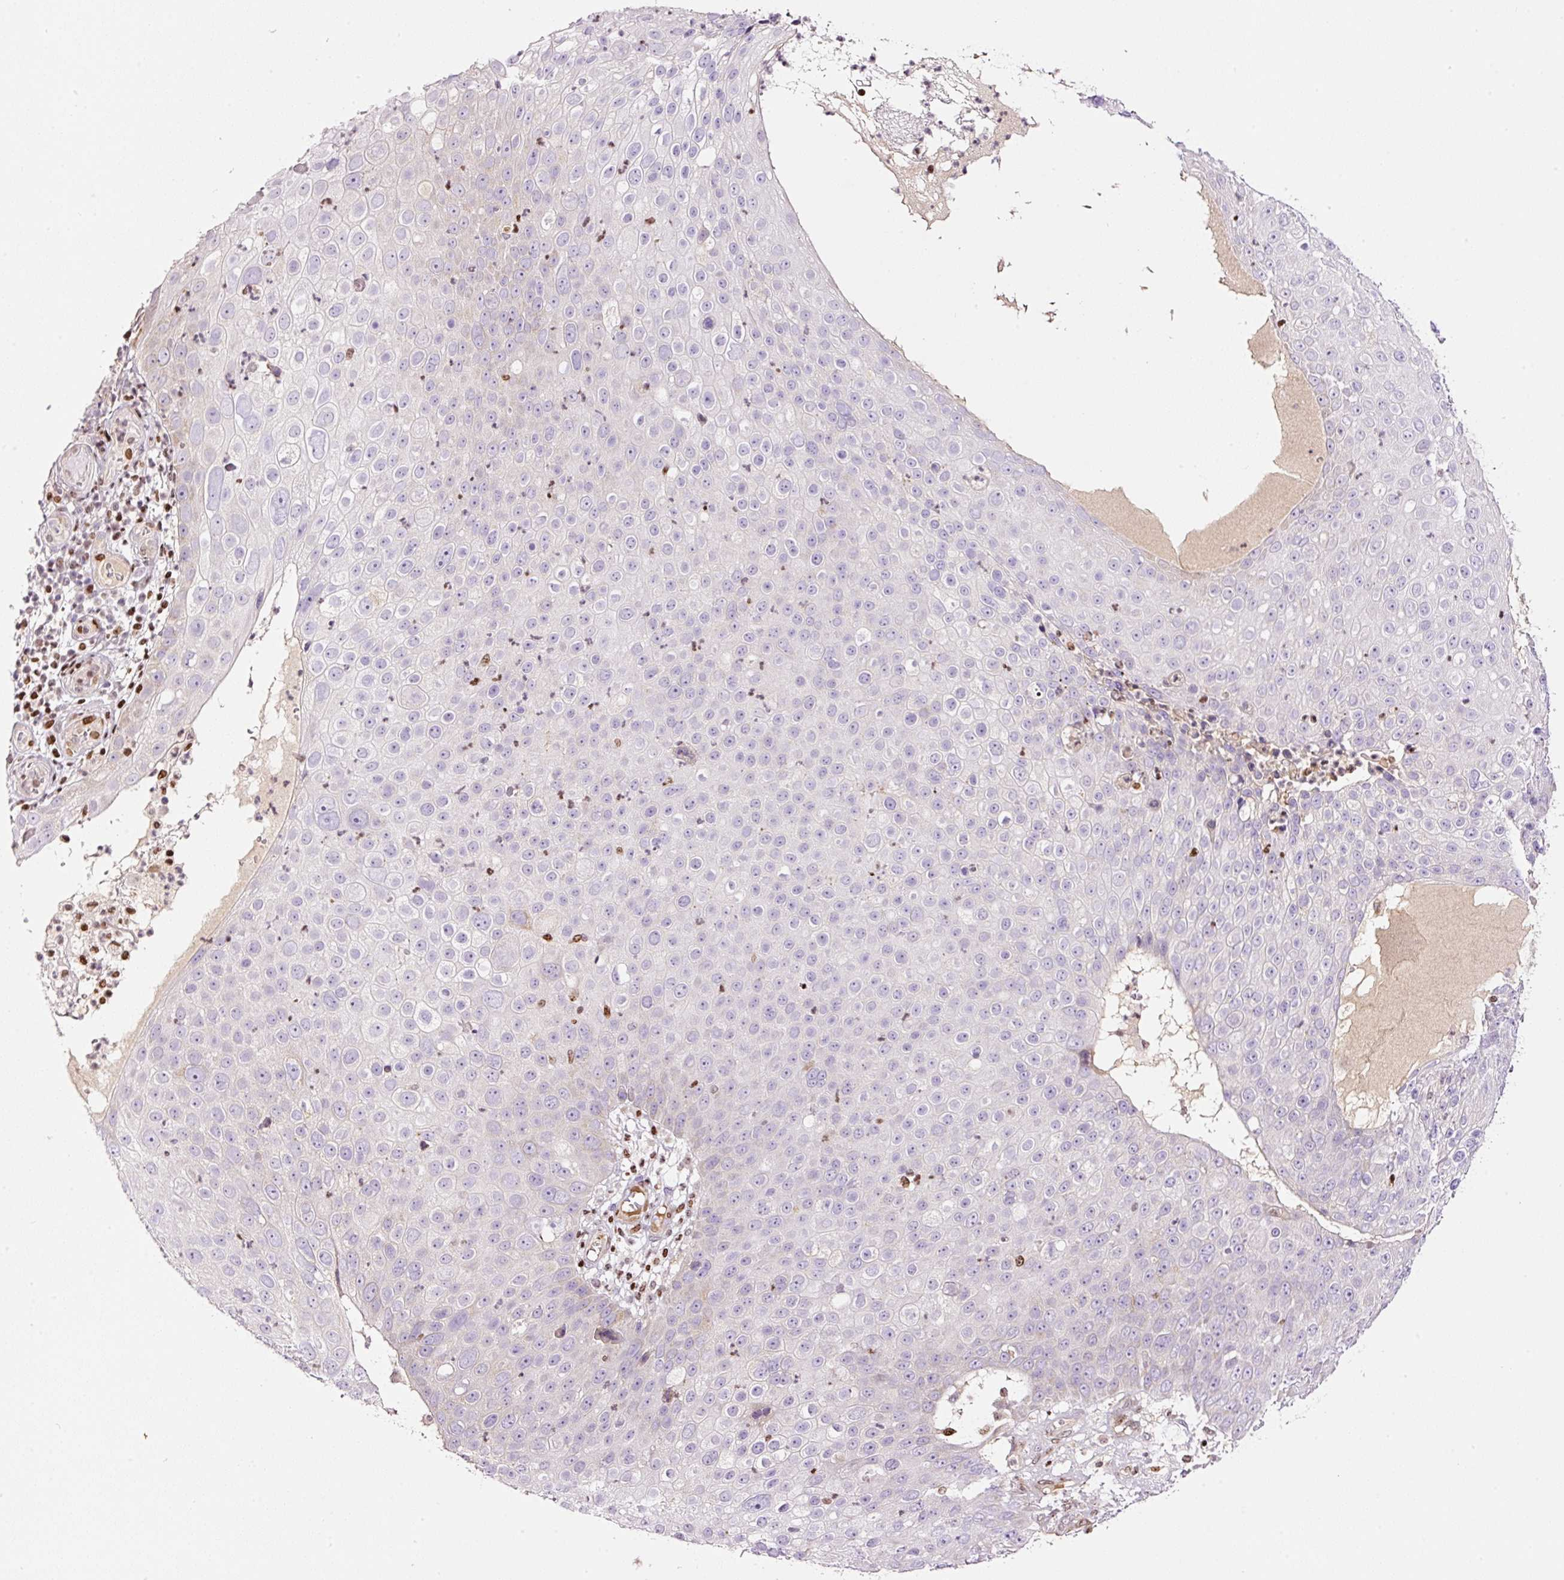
{"staining": {"intensity": "negative", "quantity": "none", "location": "none"}, "tissue": "skin cancer", "cell_type": "Tumor cells", "image_type": "cancer", "snomed": [{"axis": "morphology", "description": "Squamous cell carcinoma, NOS"}, {"axis": "topography", "description": "Skin"}], "caption": "Immunohistochemical staining of human skin cancer displays no significant positivity in tumor cells. (Immunohistochemistry (ihc), brightfield microscopy, high magnification).", "gene": "TMEM8B", "patient": {"sex": "male", "age": 71}}